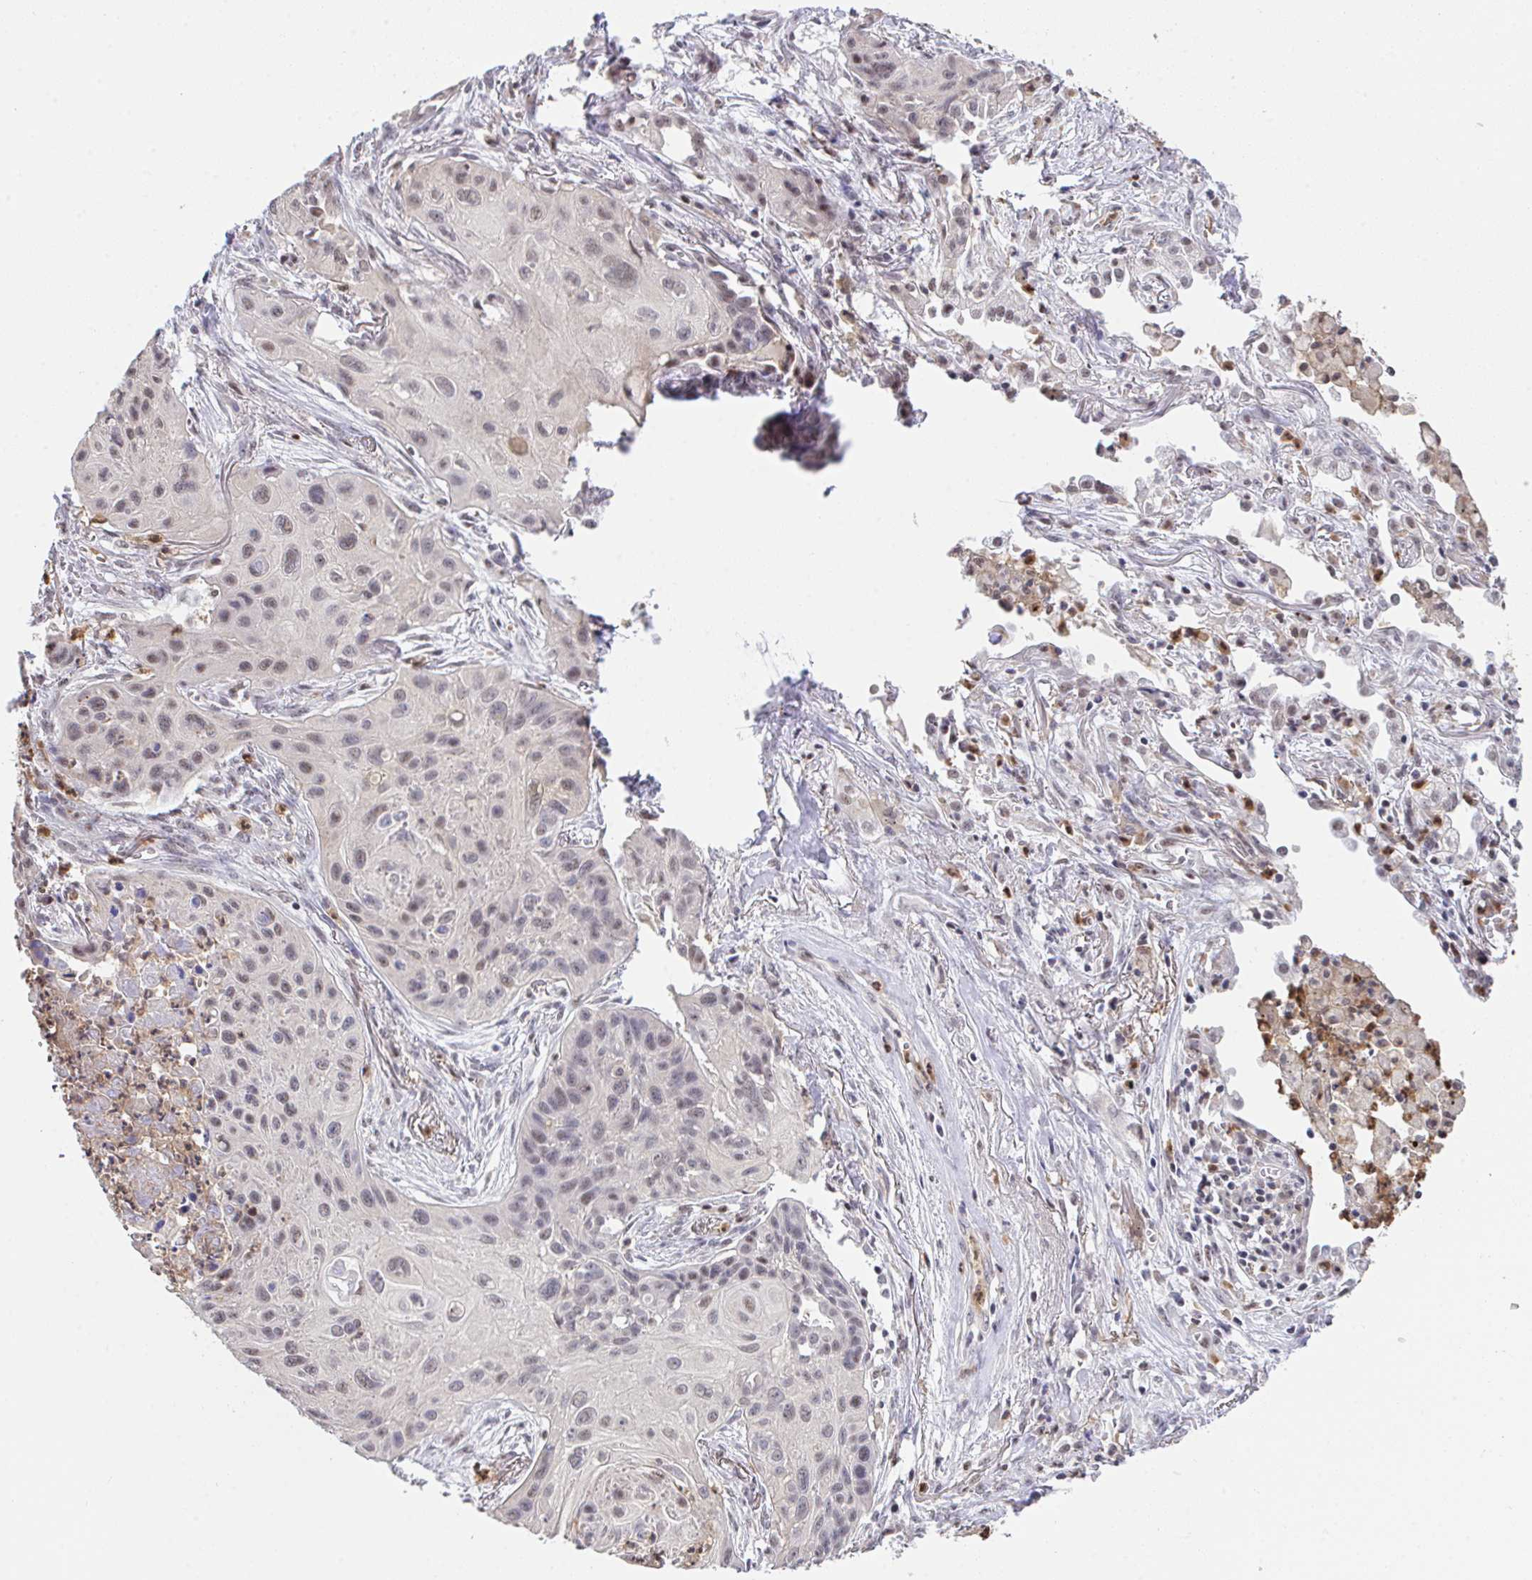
{"staining": {"intensity": "weak", "quantity": ">75%", "location": "nuclear"}, "tissue": "lung cancer", "cell_type": "Tumor cells", "image_type": "cancer", "snomed": [{"axis": "morphology", "description": "Squamous cell carcinoma, NOS"}, {"axis": "topography", "description": "Lung"}], "caption": "Brown immunohistochemical staining in lung cancer (squamous cell carcinoma) shows weak nuclear expression in about >75% of tumor cells. Ihc stains the protein of interest in brown and the nuclei are stained blue.", "gene": "OR6K3", "patient": {"sex": "male", "age": 71}}